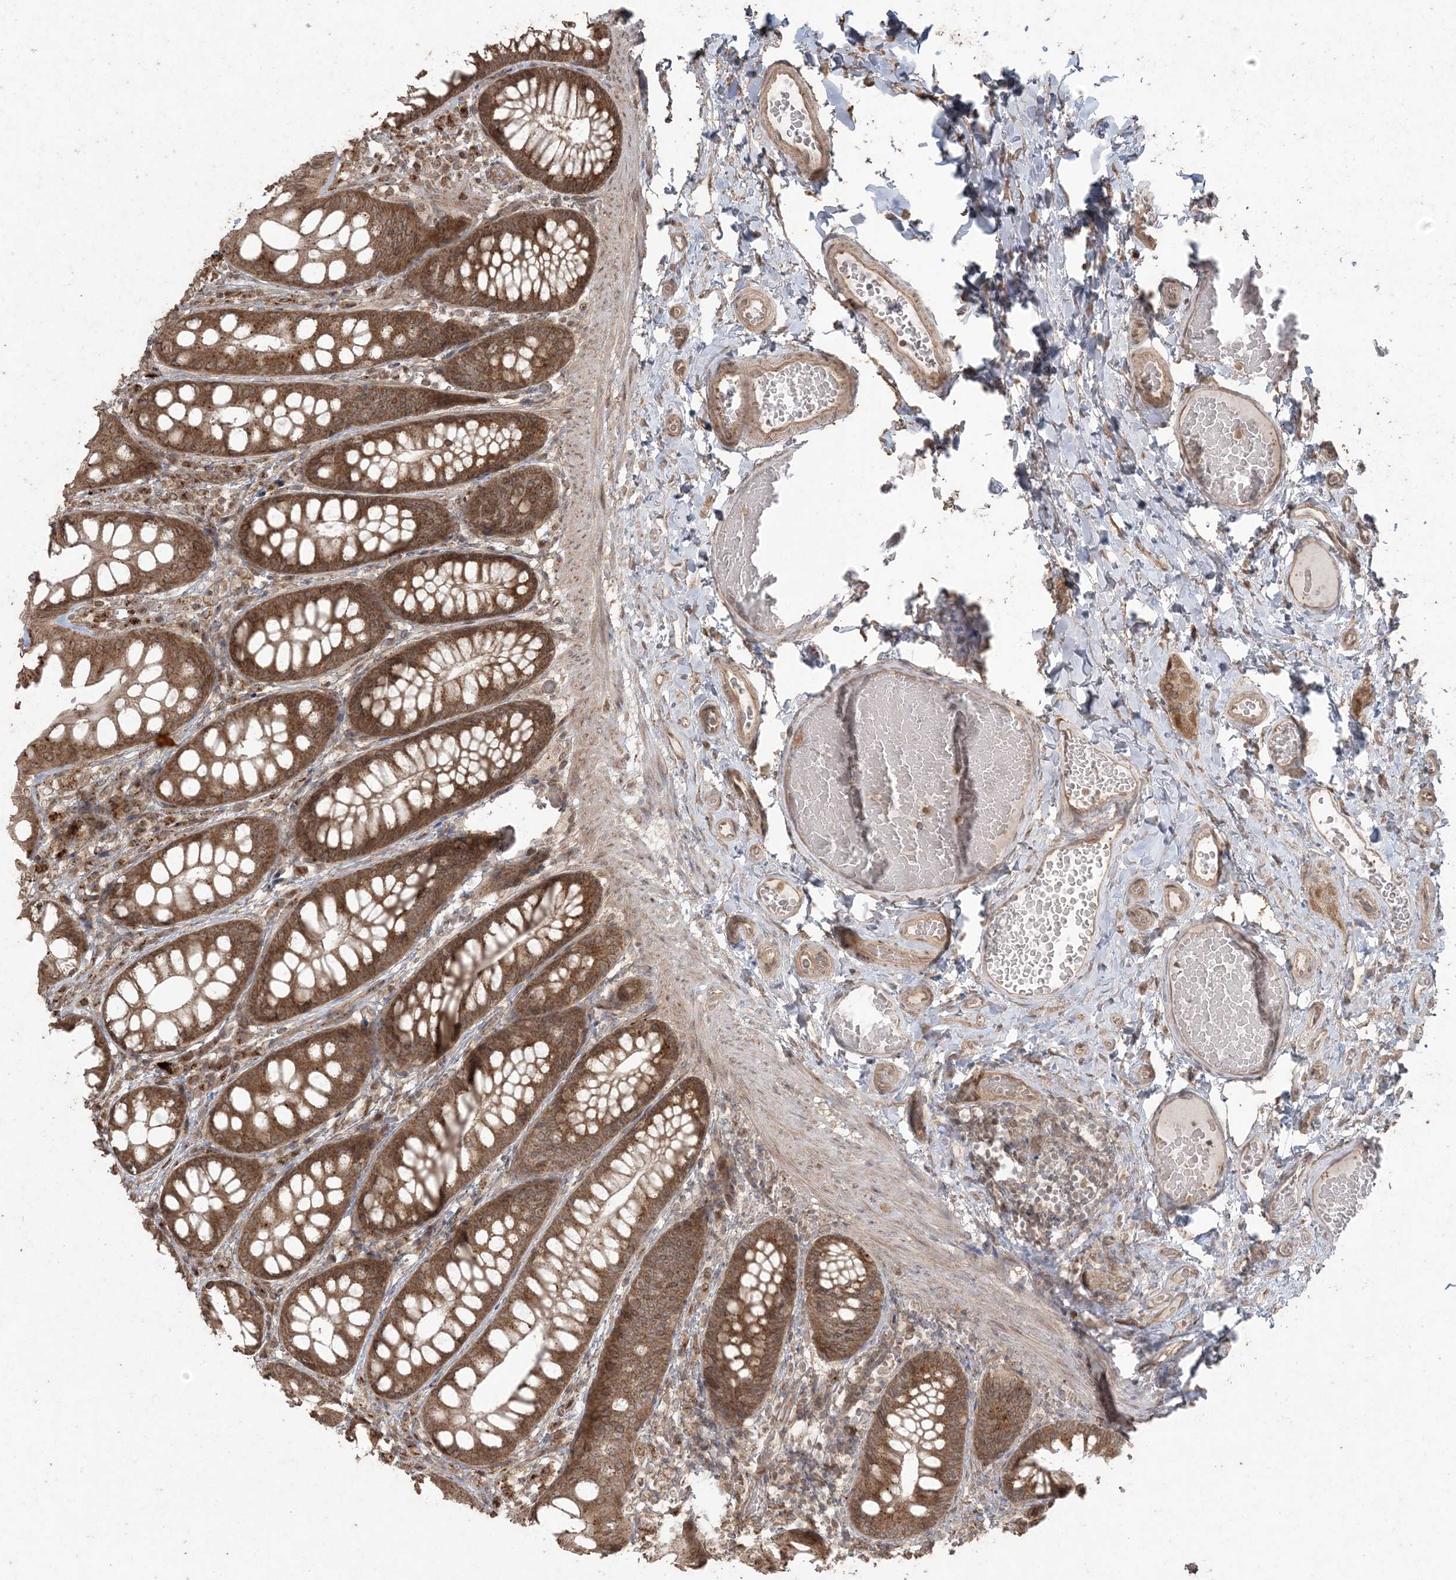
{"staining": {"intensity": "moderate", "quantity": ">75%", "location": "cytoplasmic/membranous"}, "tissue": "colon", "cell_type": "Endothelial cells", "image_type": "normal", "snomed": [{"axis": "morphology", "description": "Normal tissue, NOS"}, {"axis": "topography", "description": "Colon"}], "caption": "Protein expression analysis of benign human colon reveals moderate cytoplasmic/membranous positivity in about >75% of endothelial cells. The staining is performed using DAB (3,3'-diaminobenzidine) brown chromogen to label protein expression. The nuclei are counter-stained blue using hematoxylin.", "gene": "DDX19B", "patient": {"sex": "male", "age": 47}}